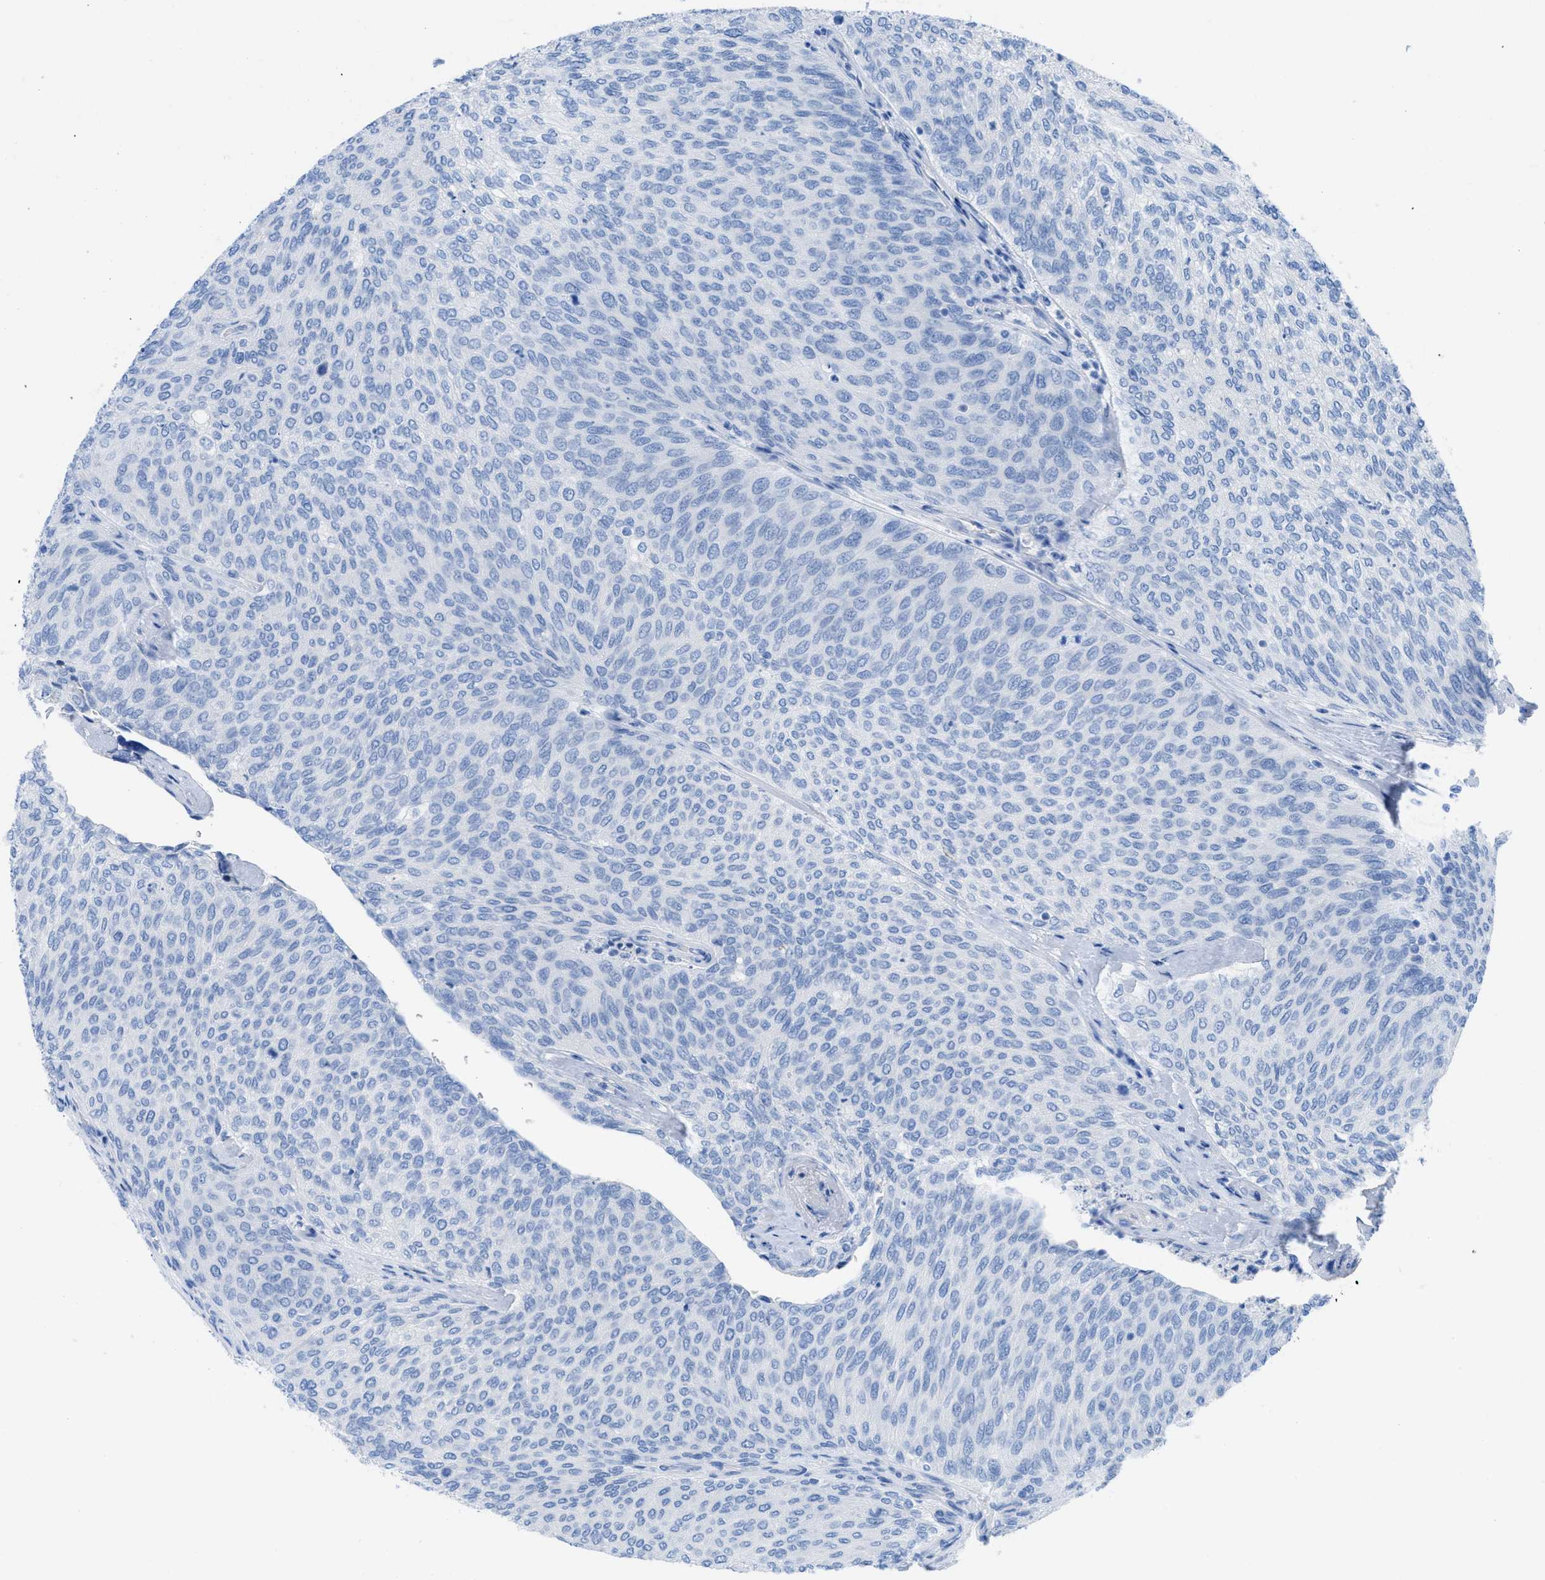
{"staining": {"intensity": "negative", "quantity": "none", "location": "none"}, "tissue": "urothelial cancer", "cell_type": "Tumor cells", "image_type": "cancer", "snomed": [{"axis": "morphology", "description": "Urothelial carcinoma, Low grade"}, {"axis": "topography", "description": "Urinary bladder"}], "caption": "Immunohistochemical staining of human urothelial carcinoma (low-grade) demonstrates no significant staining in tumor cells. Brightfield microscopy of immunohistochemistry (IHC) stained with DAB (3,3'-diaminobenzidine) (brown) and hematoxylin (blue), captured at high magnification.", "gene": "TCL1A", "patient": {"sex": "female", "age": 79}}